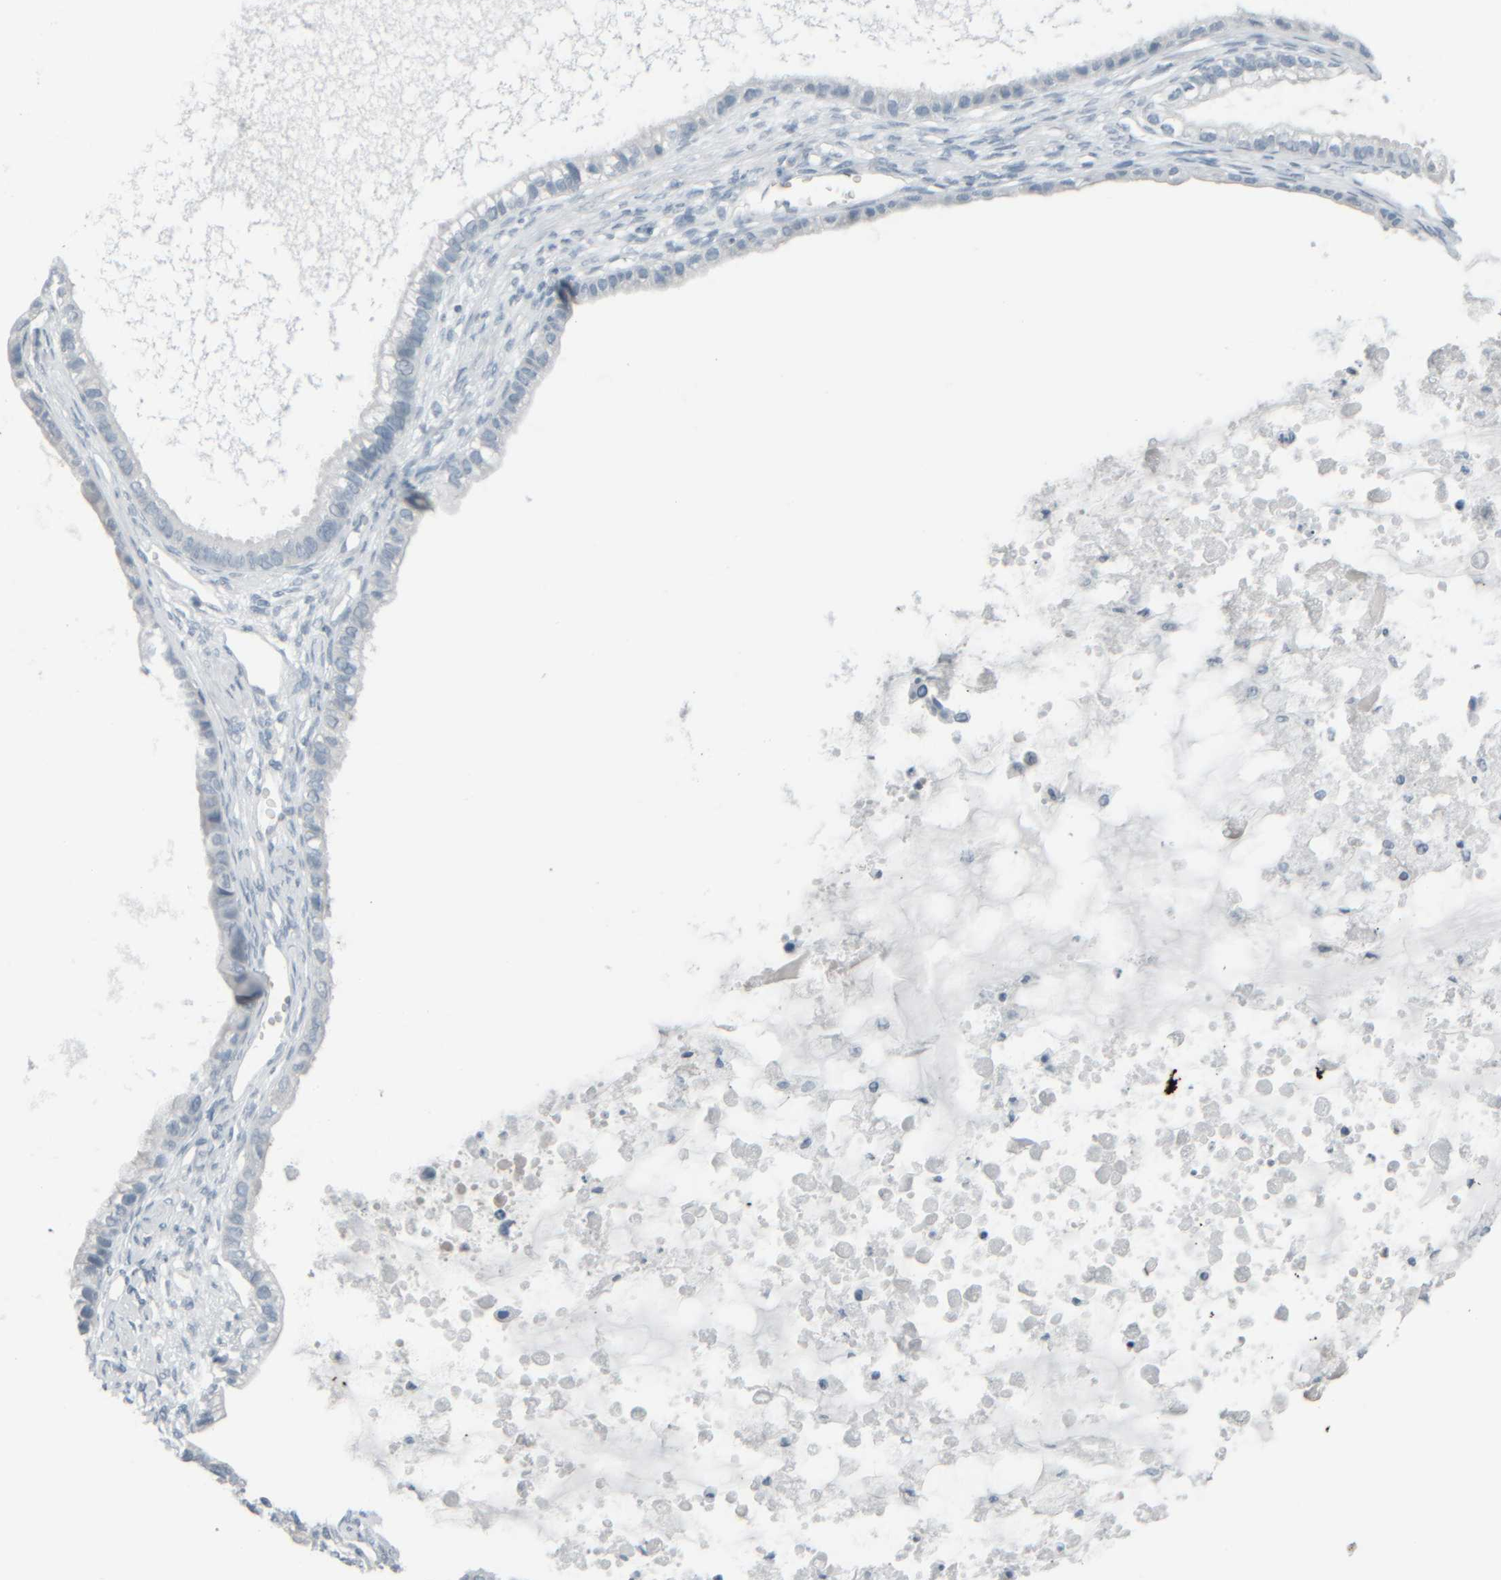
{"staining": {"intensity": "negative", "quantity": "none", "location": "none"}, "tissue": "ovarian cancer", "cell_type": "Tumor cells", "image_type": "cancer", "snomed": [{"axis": "morphology", "description": "Cystadenocarcinoma, mucinous, NOS"}, {"axis": "topography", "description": "Ovary"}], "caption": "Immunohistochemistry of human ovarian cancer reveals no expression in tumor cells.", "gene": "TPSAB1", "patient": {"sex": "female", "age": 80}}